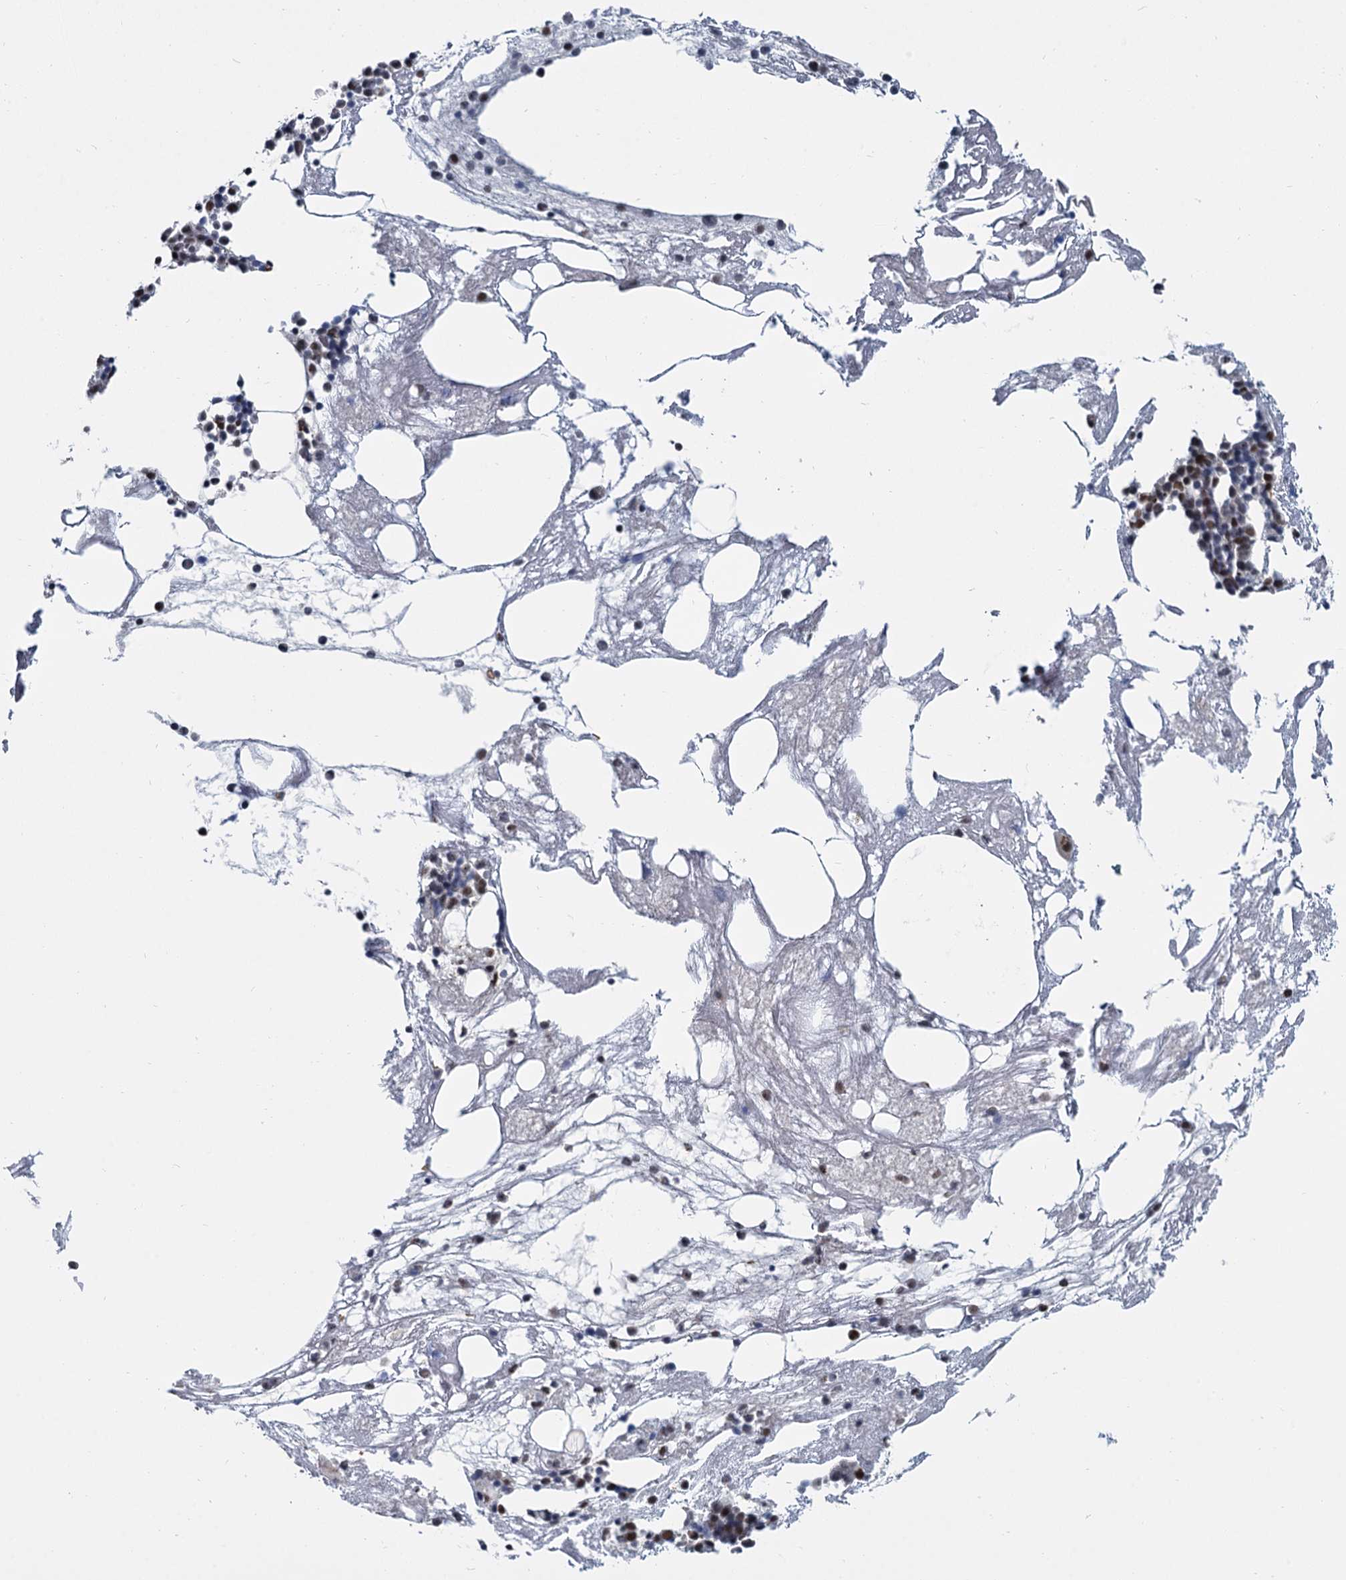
{"staining": {"intensity": "moderate", "quantity": "<25%", "location": "nuclear"}, "tissue": "bone marrow", "cell_type": "Hematopoietic cells", "image_type": "normal", "snomed": [{"axis": "morphology", "description": "Normal tissue, NOS"}, {"axis": "topography", "description": "Bone marrow"}], "caption": "An IHC image of normal tissue is shown. Protein staining in brown highlights moderate nuclear positivity in bone marrow within hematopoietic cells. (Brightfield microscopy of DAB IHC at high magnification).", "gene": "RPRD1A", "patient": {"sex": "male", "age": 78}}